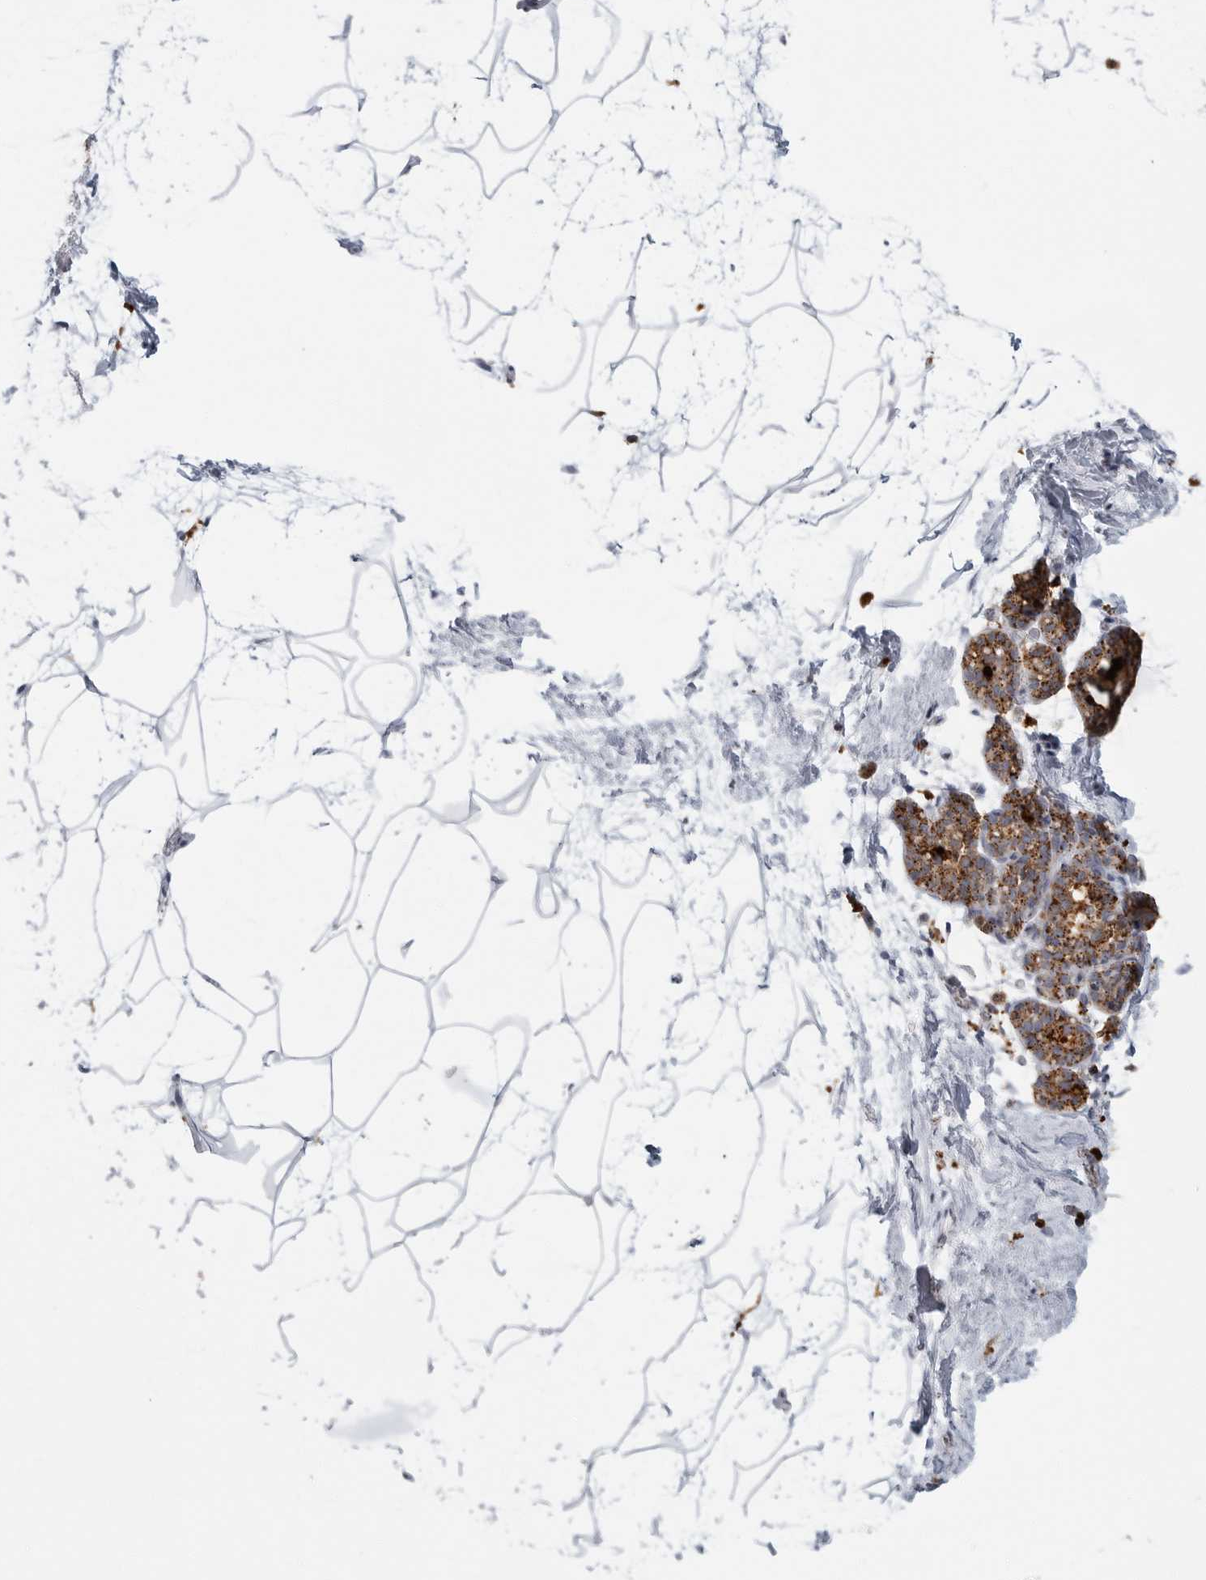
{"staining": {"intensity": "negative", "quantity": "none", "location": "none"}, "tissue": "breast", "cell_type": "Adipocytes", "image_type": "normal", "snomed": [{"axis": "morphology", "description": "Normal tissue, NOS"}, {"axis": "topography", "description": "Breast"}], "caption": "Histopathology image shows no protein positivity in adipocytes of normal breast. (DAB immunohistochemistry (IHC) visualized using brightfield microscopy, high magnification).", "gene": "IFI30", "patient": {"sex": "female", "age": 62}}